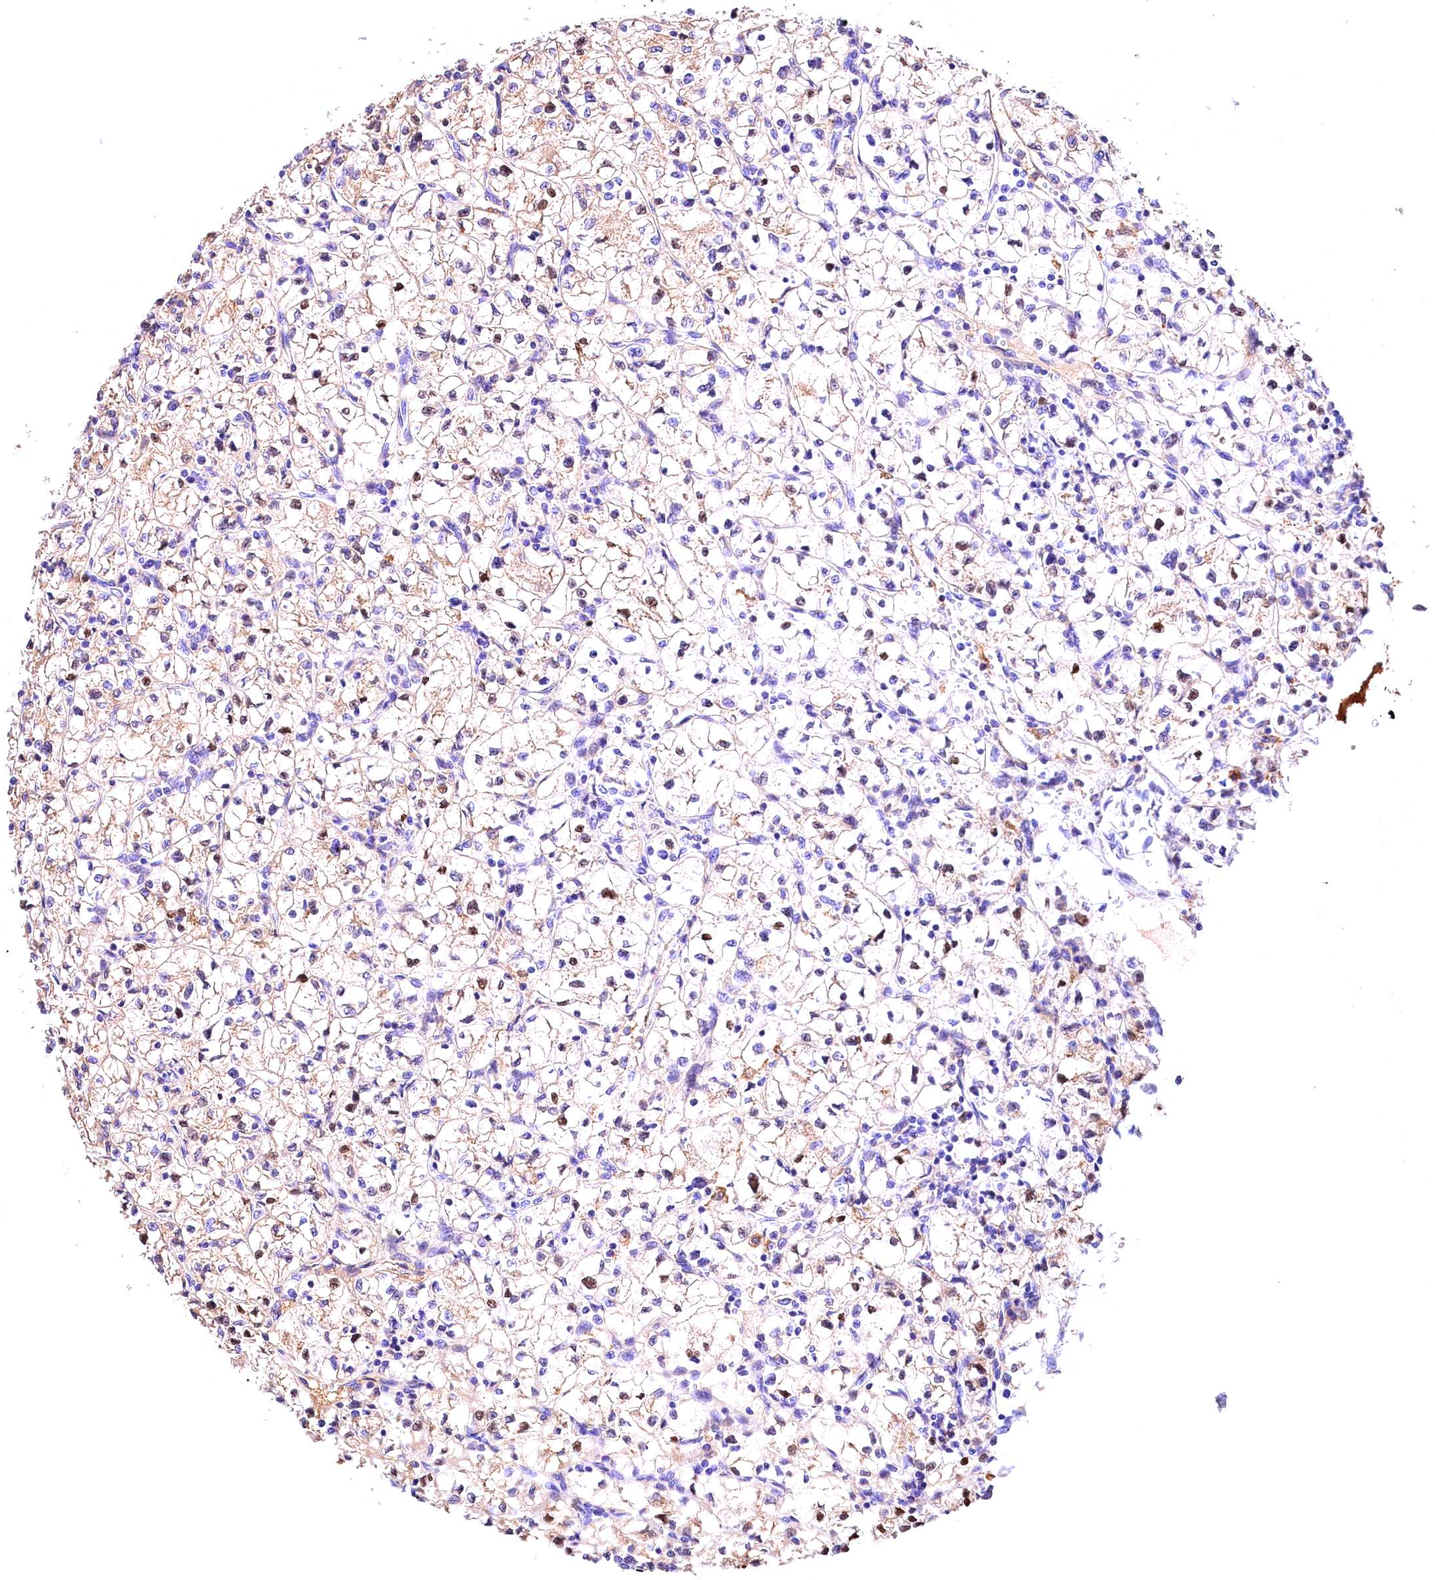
{"staining": {"intensity": "negative", "quantity": "none", "location": "none"}, "tissue": "renal cancer", "cell_type": "Tumor cells", "image_type": "cancer", "snomed": [{"axis": "morphology", "description": "Adenocarcinoma, NOS"}, {"axis": "topography", "description": "Kidney"}], "caption": "Tumor cells show no significant protein staining in adenocarcinoma (renal). Brightfield microscopy of IHC stained with DAB (3,3'-diaminobenzidine) (brown) and hematoxylin (blue), captured at high magnification.", "gene": "ARMC6", "patient": {"sex": "female", "age": 64}}